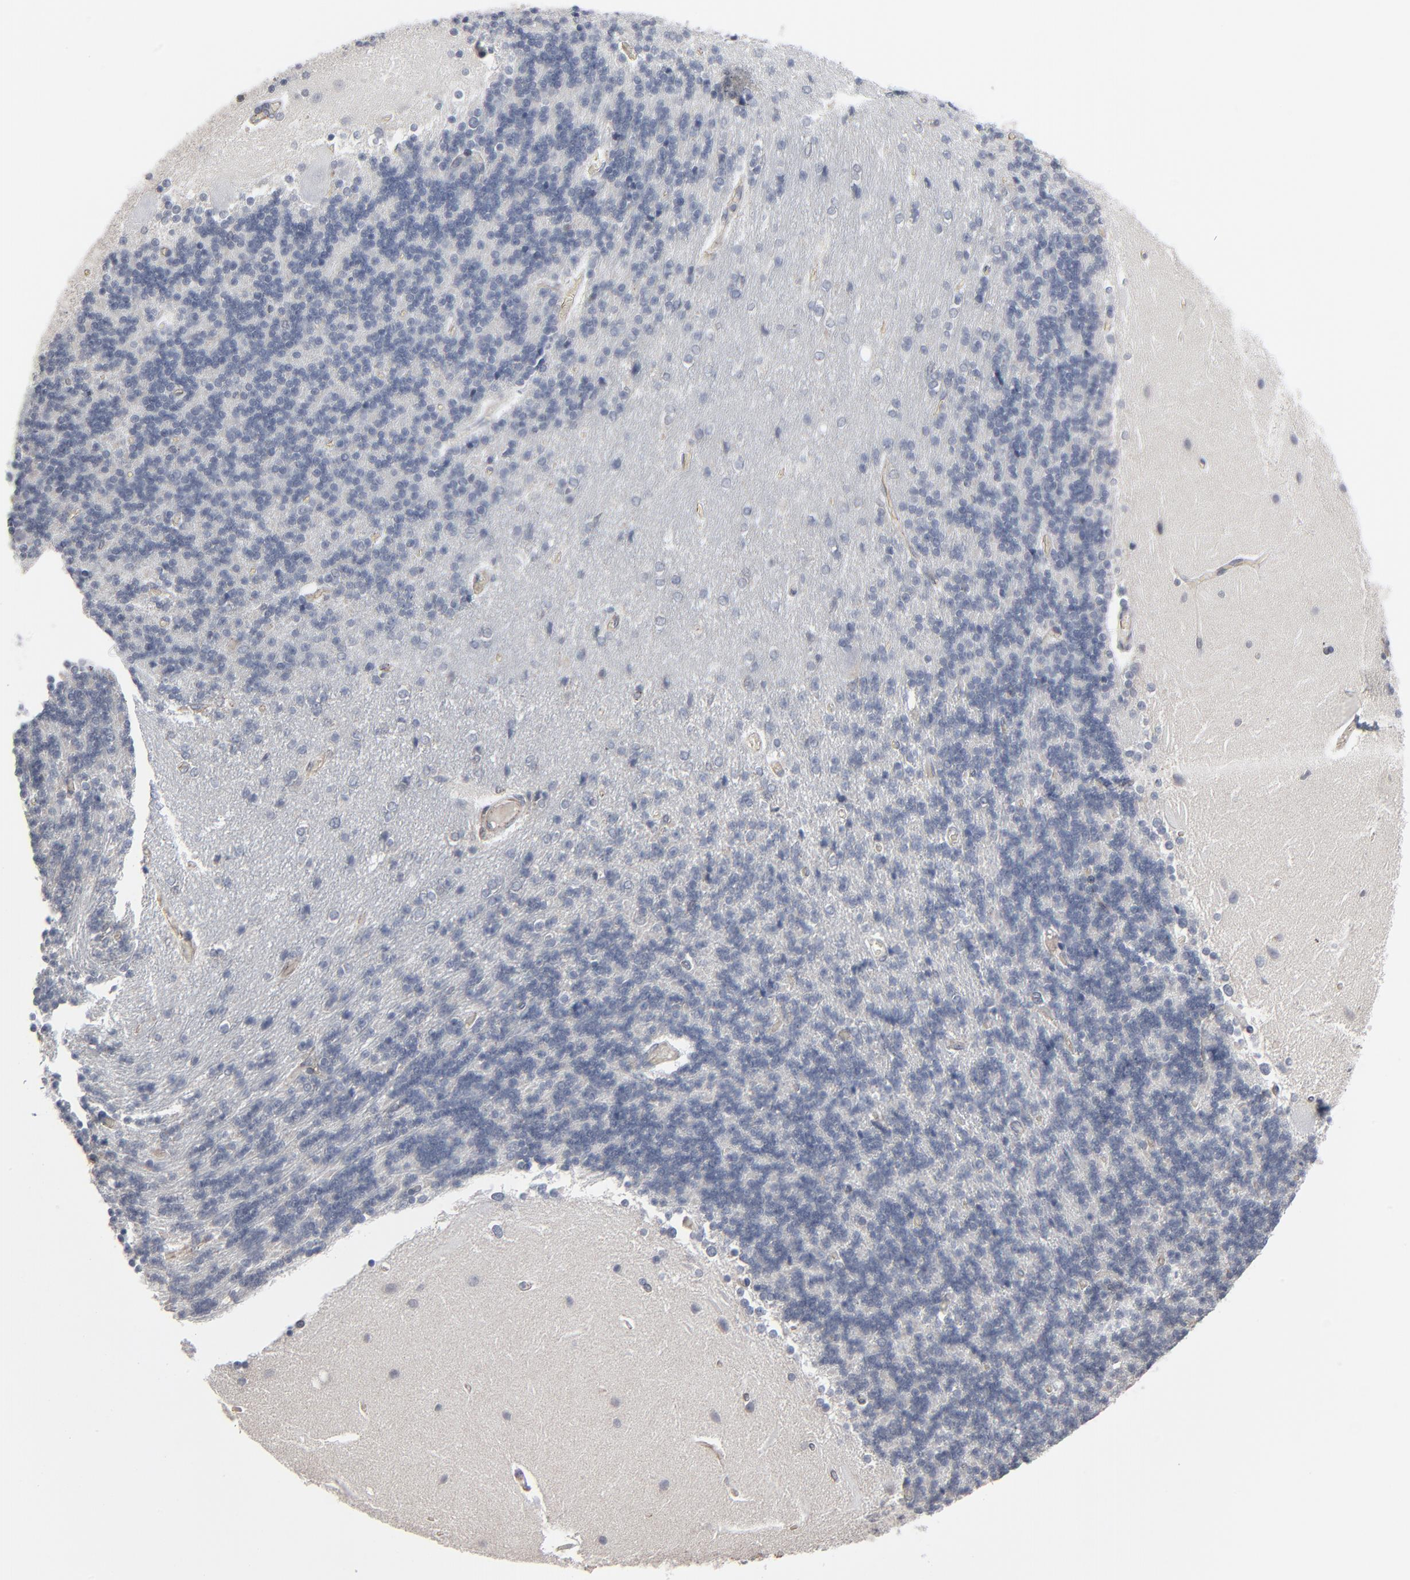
{"staining": {"intensity": "negative", "quantity": "none", "location": "none"}, "tissue": "cerebellum", "cell_type": "Cells in granular layer", "image_type": "normal", "snomed": [{"axis": "morphology", "description": "Normal tissue, NOS"}, {"axis": "topography", "description": "Cerebellum"}], "caption": "There is no significant positivity in cells in granular layer of cerebellum. (DAB (3,3'-diaminobenzidine) immunohistochemistry, high magnification).", "gene": "CTNND1", "patient": {"sex": "female", "age": 54}}